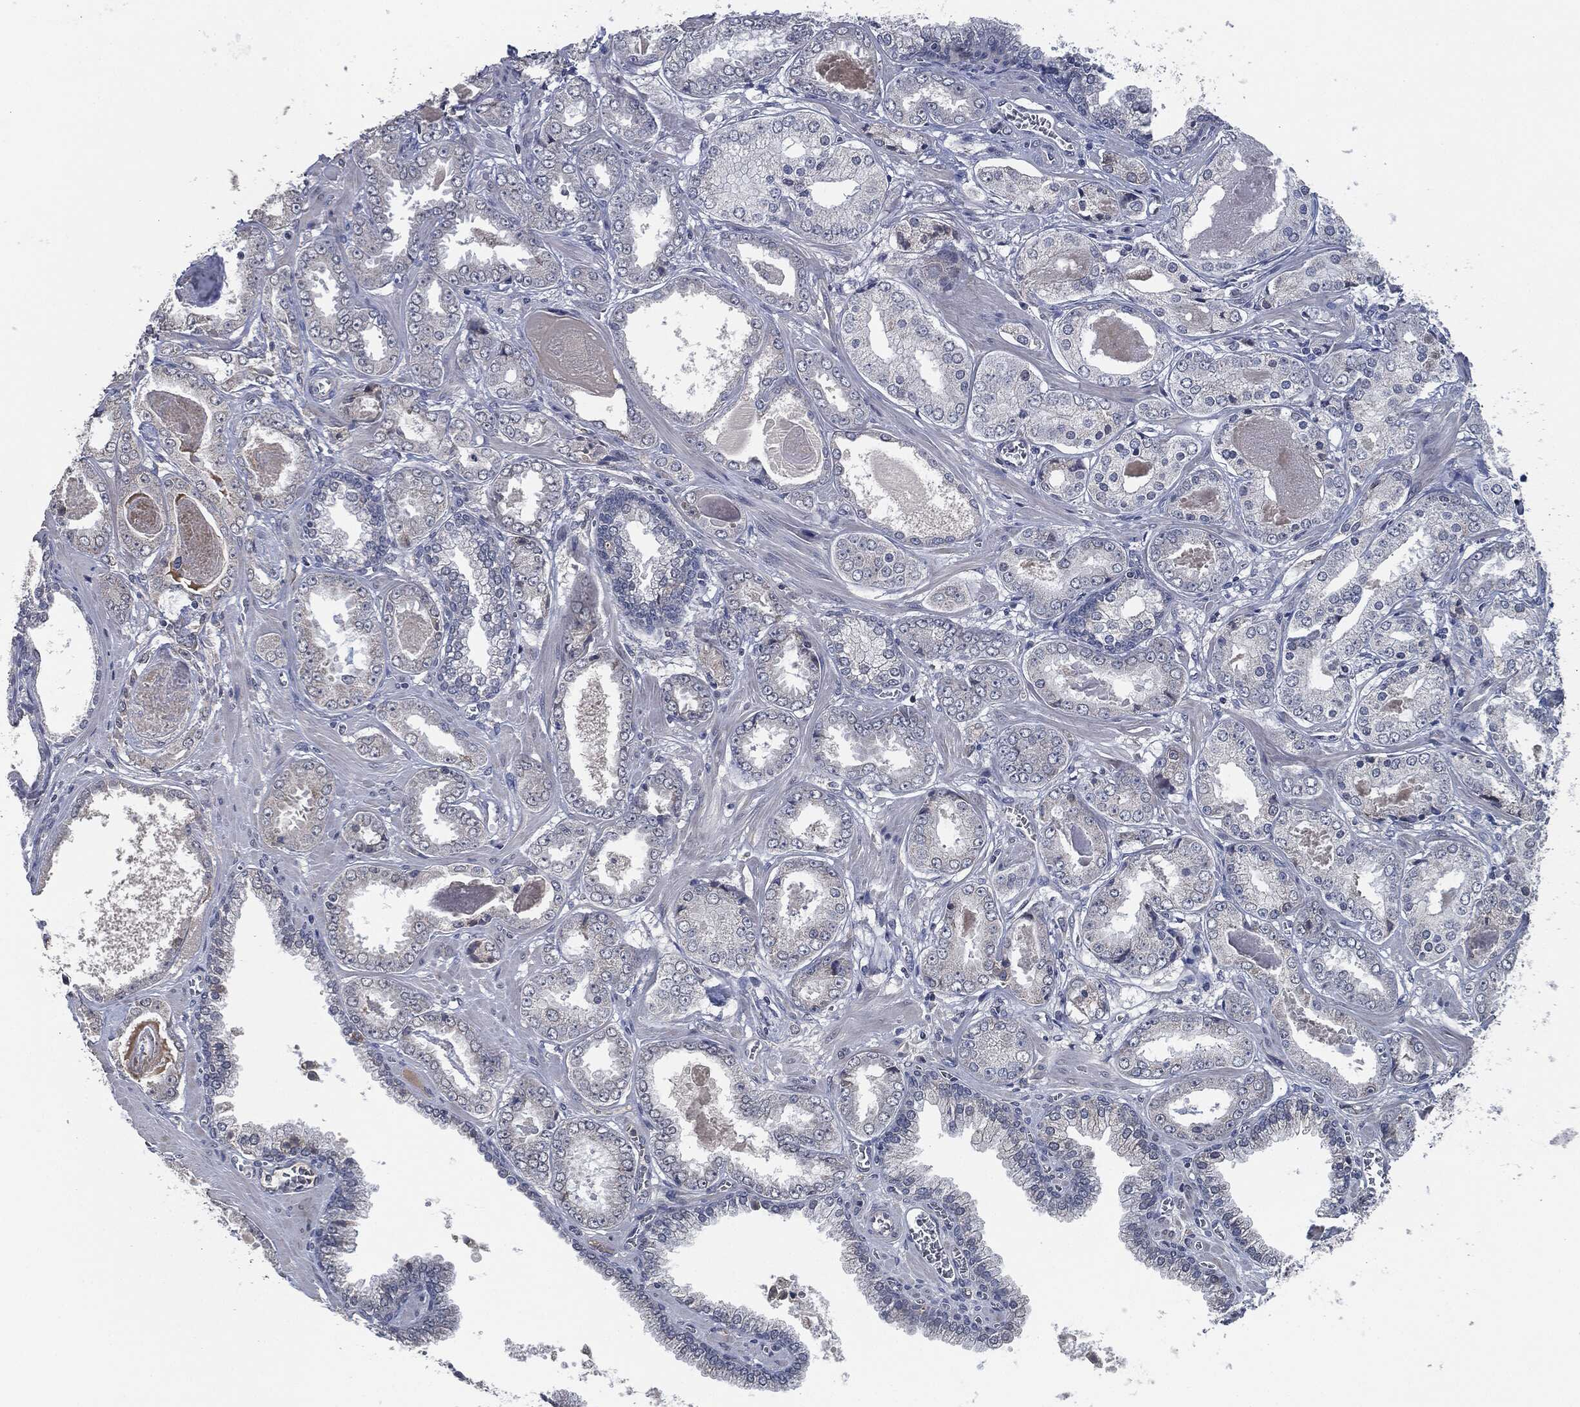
{"staining": {"intensity": "negative", "quantity": "none", "location": "none"}, "tissue": "prostate cancer", "cell_type": "Tumor cells", "image_type": "cancer", "snomed": [{"axis": "morphology", "description": "Adenocarcinoma, NOS"}, {"axis": "topography", "description": "Prostate"}], "caption": "Immunohistochemistry (IHC) photomicrograph of neoplastic tissue: human prostate cancer (adenocarcinoma) stained with DAB reveals no significant protein staining in tumor cells.", "gene": "IL2RG", "patient": {"sex": "male", "age": 56}}